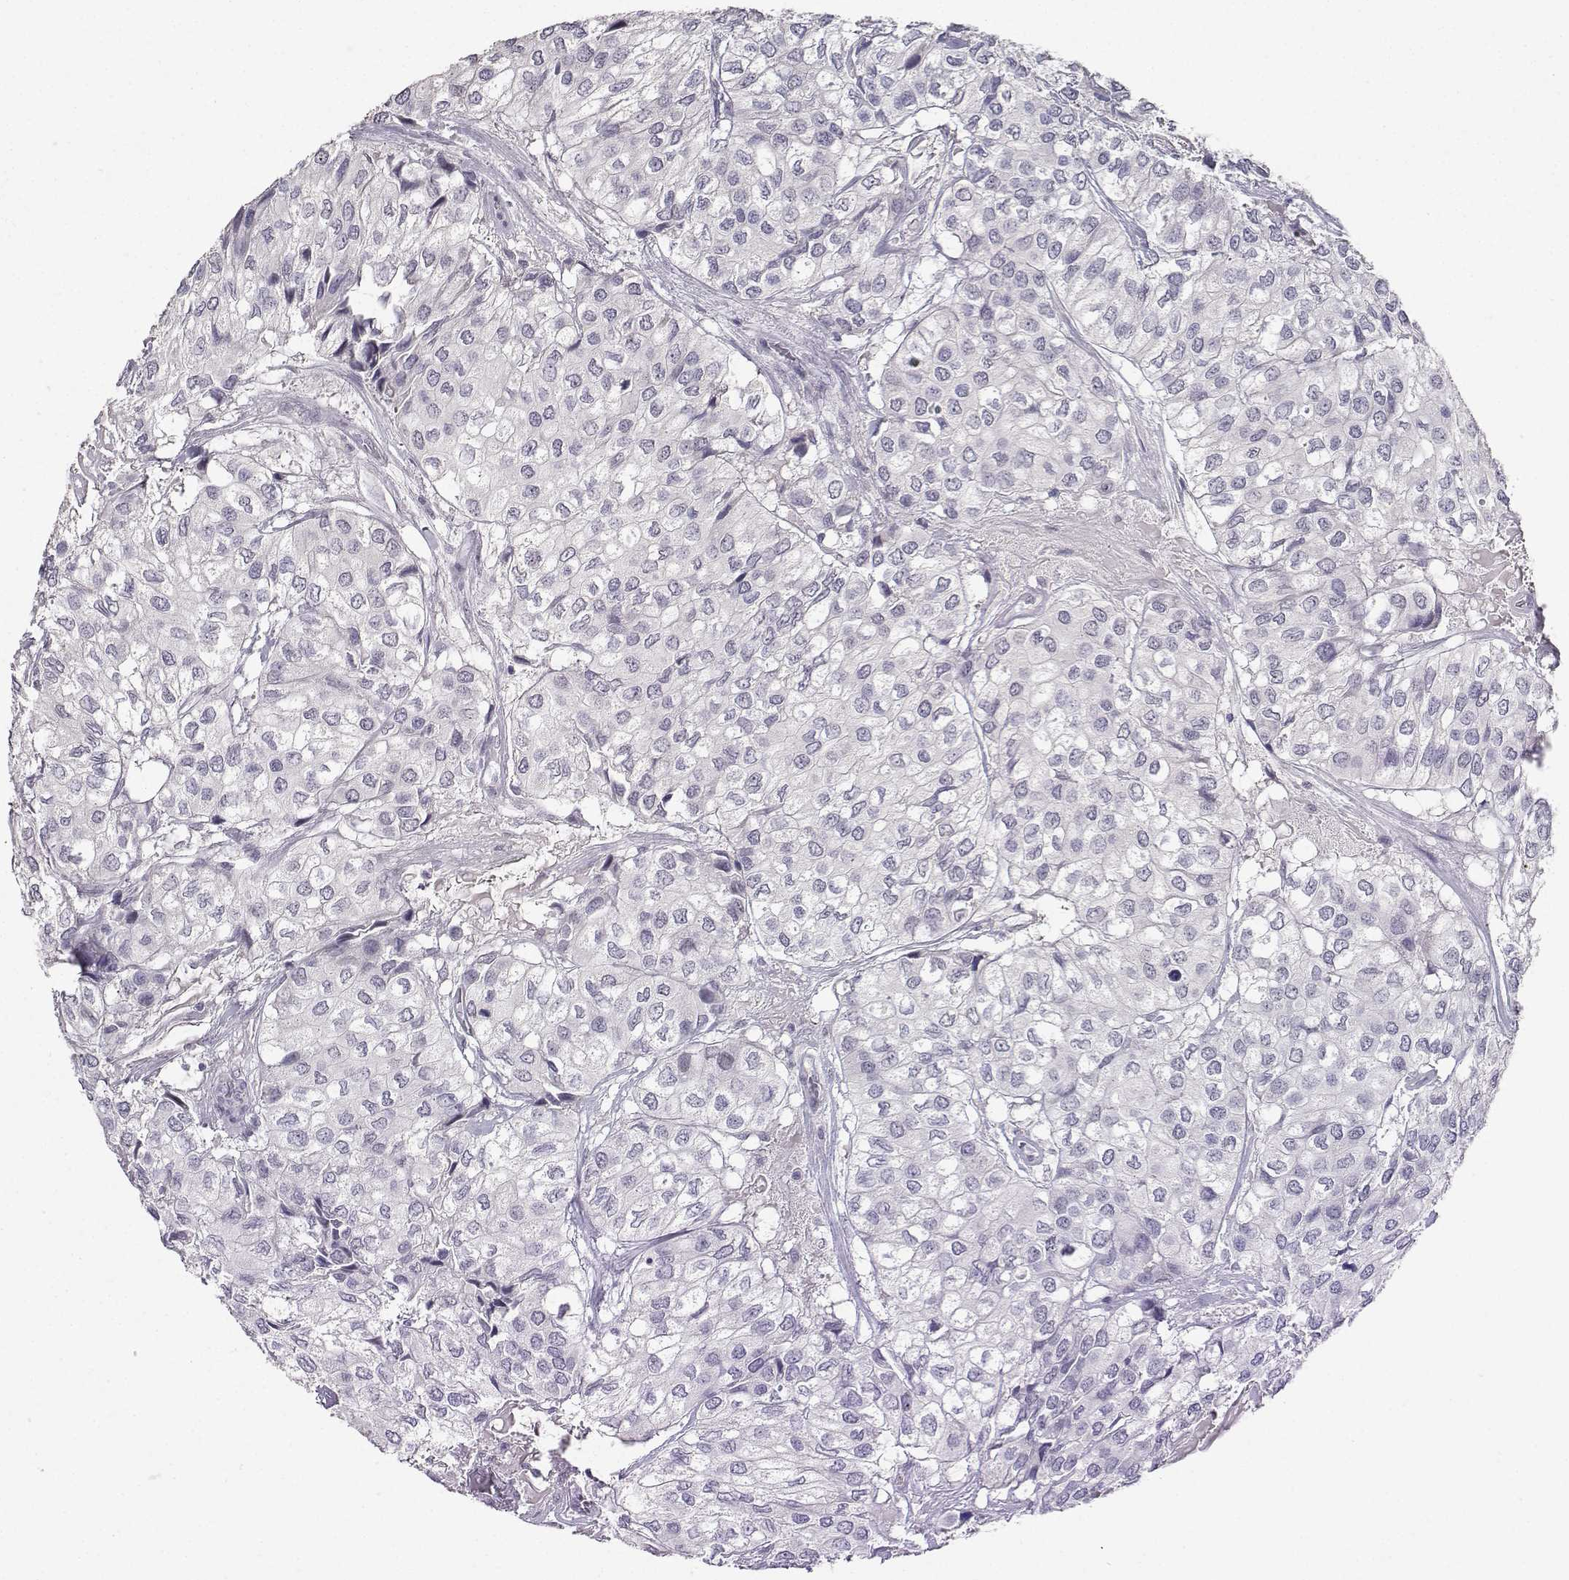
{"staining": {"intensity": "negative", "quantity": "none", "location": "none"}, "tissue": "urothelial cancer", "cell_type": "Tumor cells", "image_type": "cancer", "snomed": [{"axis": "morphology", "description": "Urothelial carcinoma, High grade"}, {"axis": "topography", "description": "Urinary bladder"}], "caption": "Immunohistochemistry of human urothelial cancer demonstrates no expression in tumor cells. (Immunohistochemistry, brightfield microscopy, high magnification).", "gene": "CARTPT", "patient": {"sex": "male", "age": 73}}